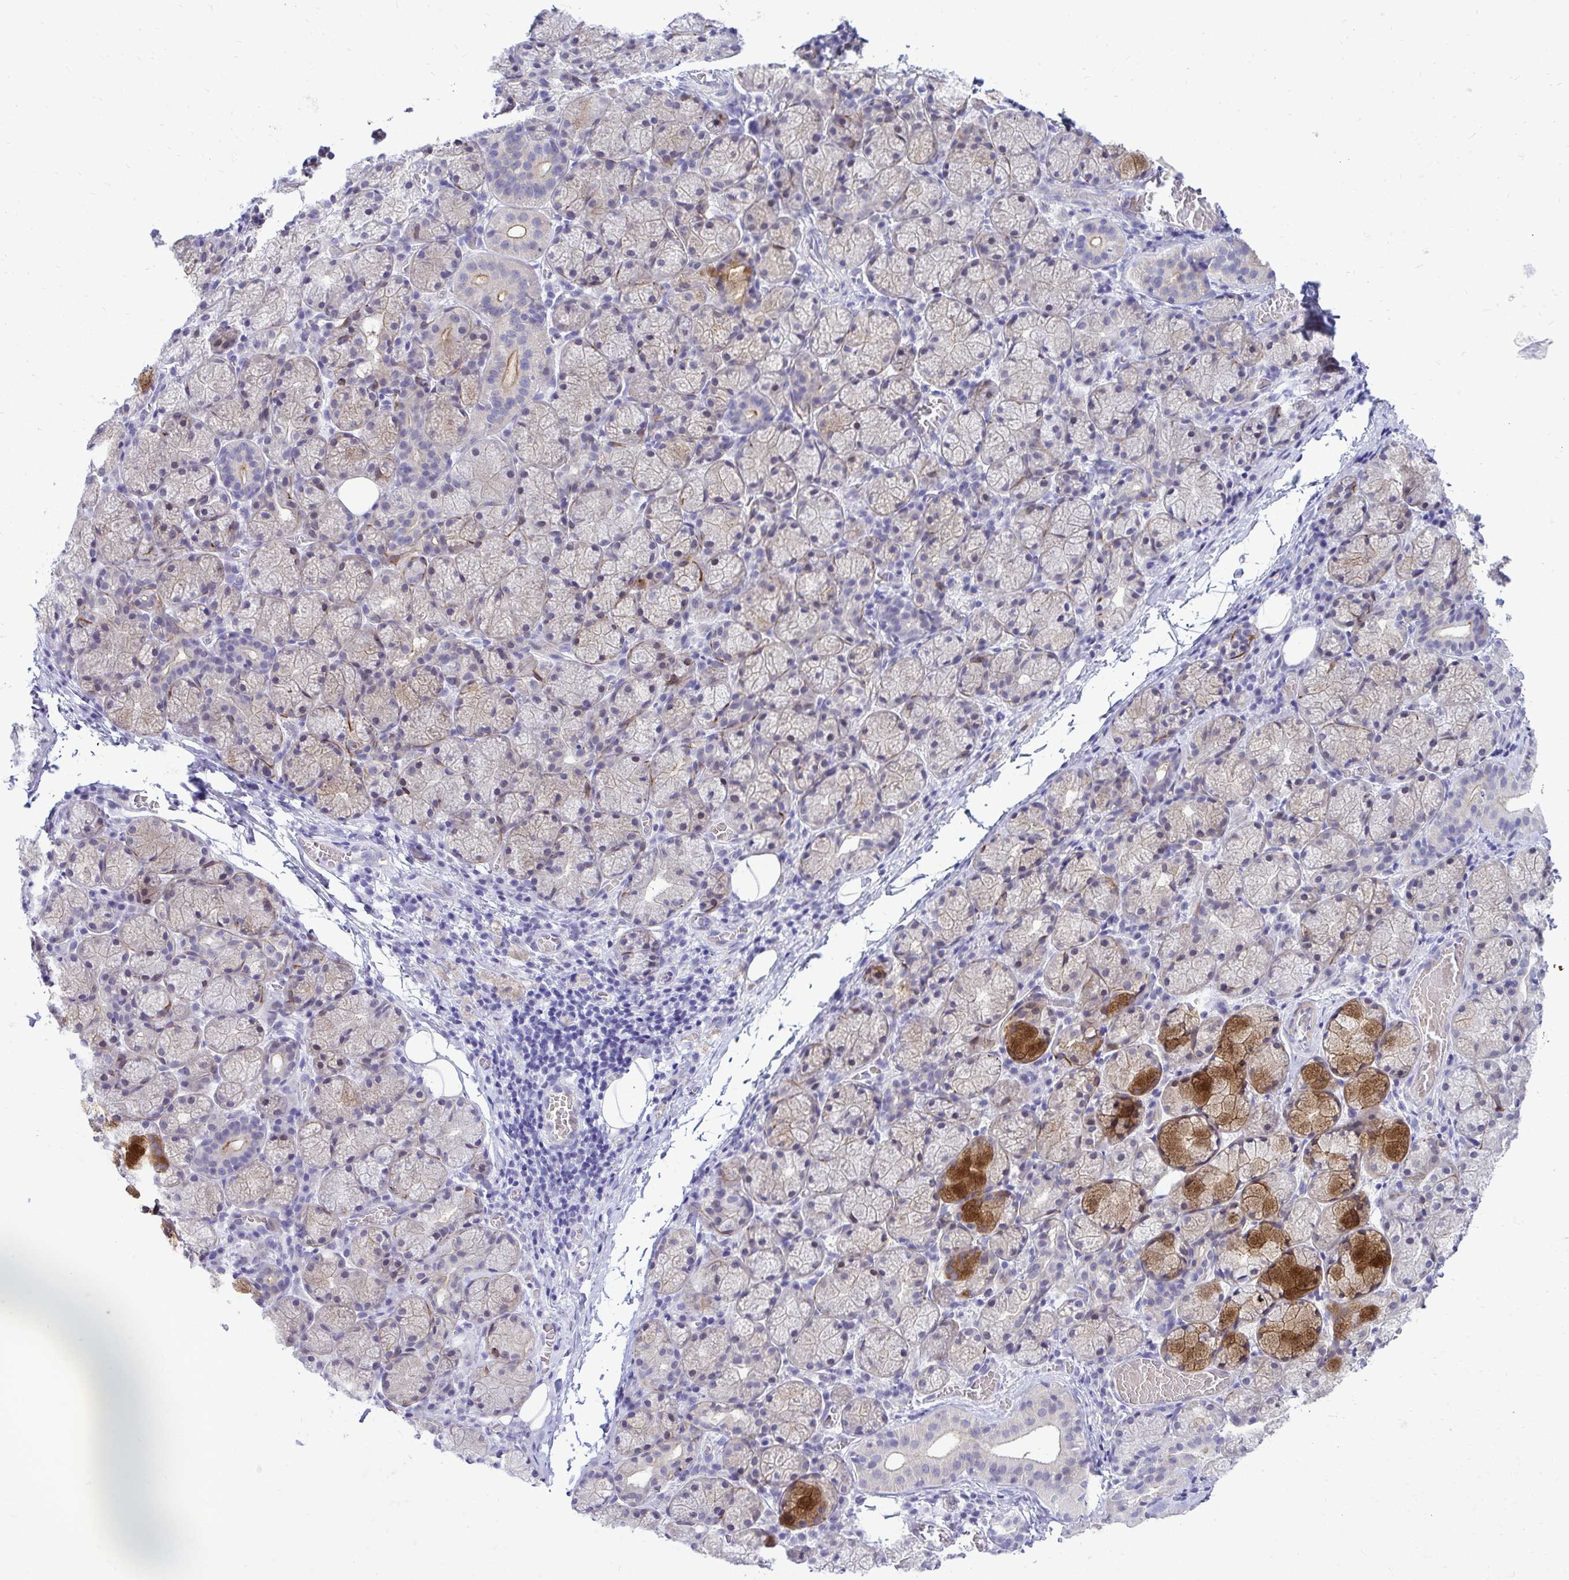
{"staining": {"intensity": "strong", "quantity": "<25%", "location": "cytoplasmic/membranous"}, "tissue": "salivary gland", "cell_type": "Glandular cells", "image_type": "normal", "snomed": [{"axis": "morphology", "description": "Normal tissue, NOS"}, {"axis": "topography", "description": "Salivary gland"}], "caption": "IHC (DAB) staining of unremarkable salivary gland demonstrates strong cytoplasmic/membranous protein staining in approximately <25% of glandular cells. Immunohistochemistry stains the protein of interest in brown and the nuclei are stained blue.", "gene": "ZSWIM9", "patient": {"sex": "female", "age": 24}}